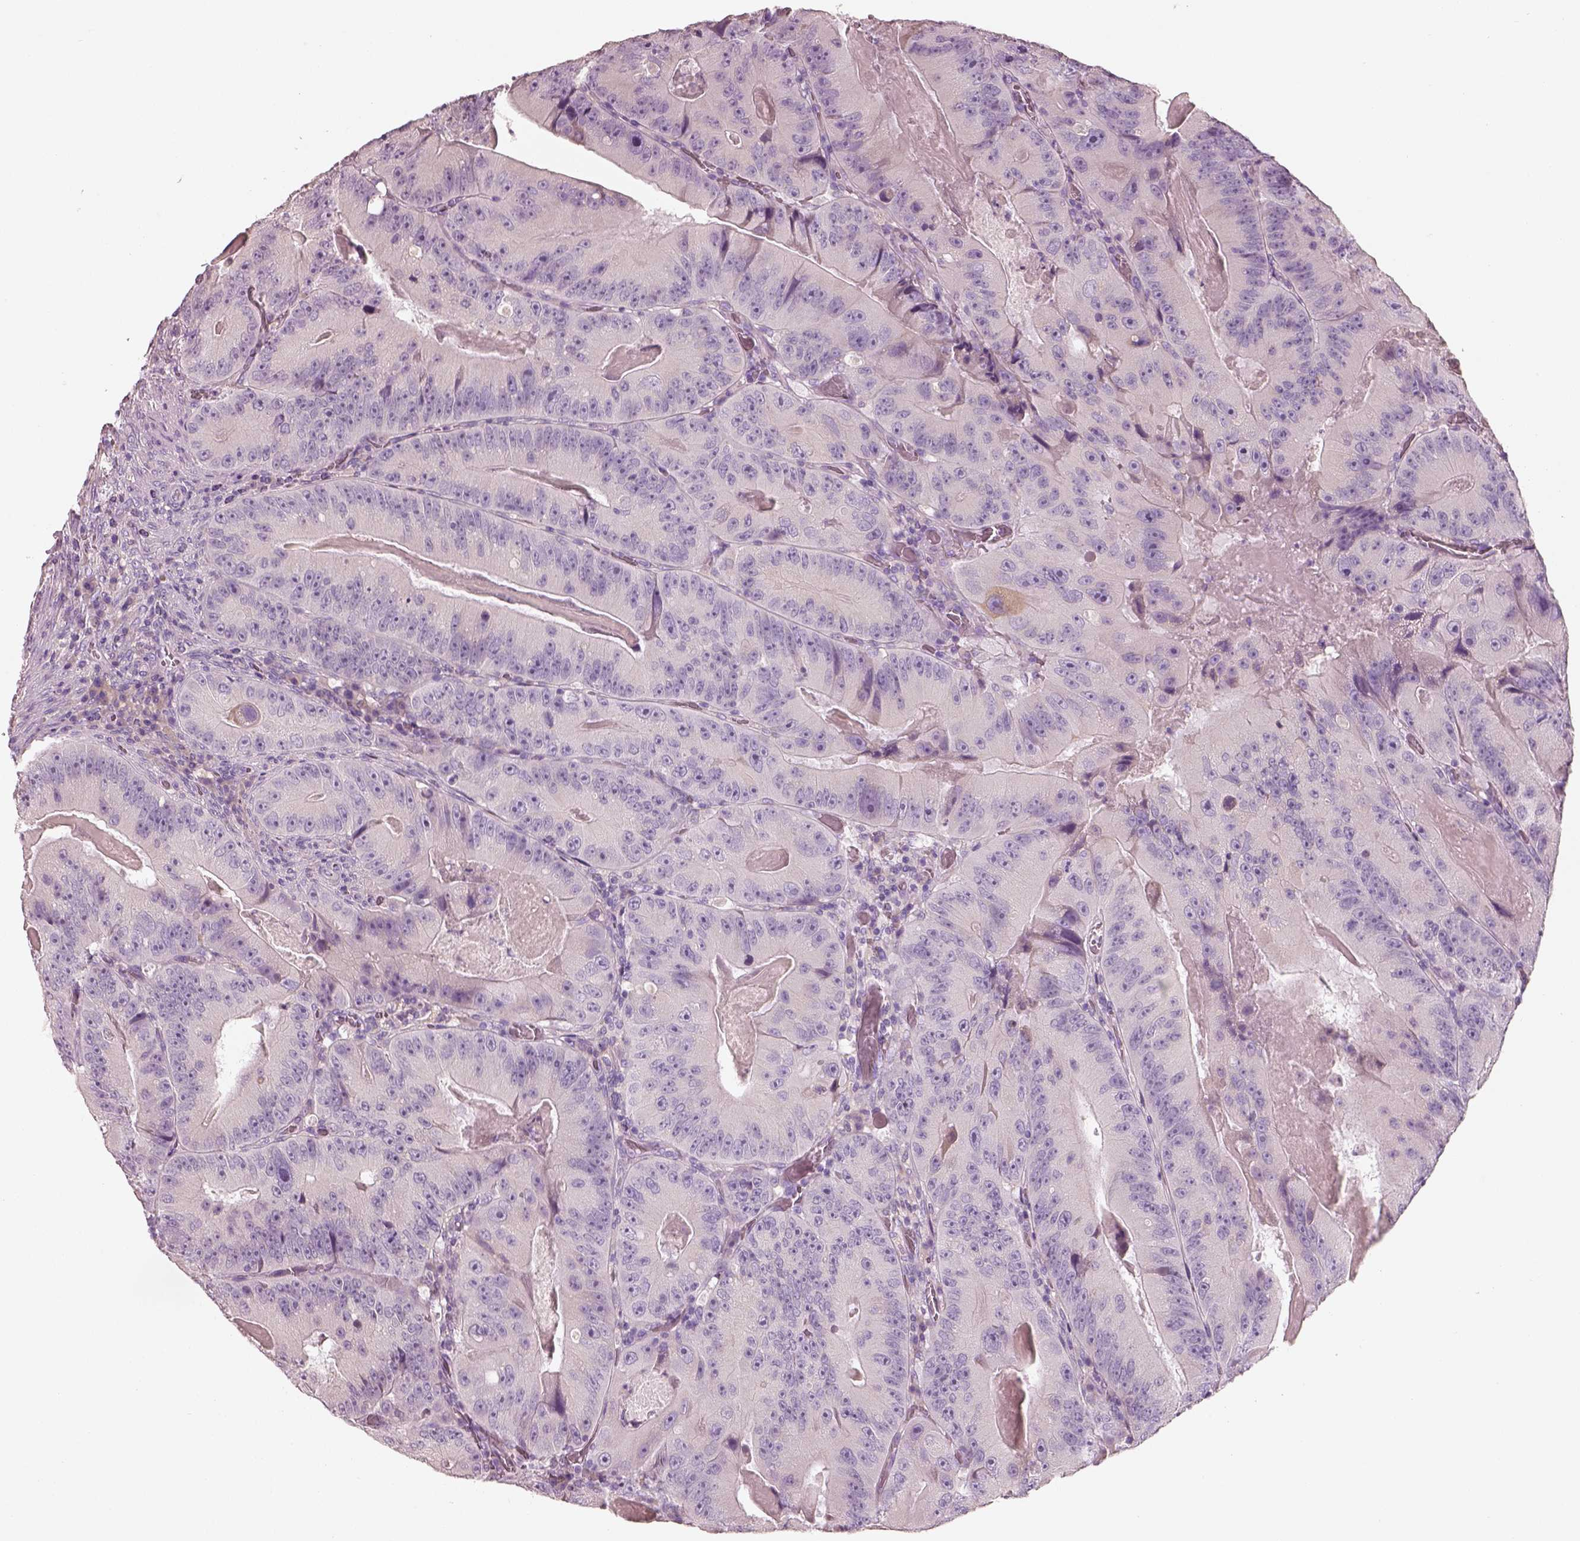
{"staining": {"intensity": "negative", "quantity": "none", "location": "none"}, "tissue": "colorectal cancer", "cell_type": "Tumor cells", "image_type": "cancer", "snomed": [{"axis": "morphology", "description": "Adenocarcinoma, NOS"}, {"axis": "topography", "description": "Colon"}], "caption": "Colorectal cancer was stained to show a protein in brown. There is no significant staining in tumor cells.", "gene": "PNOC", "patient": {"sex": "female", "age": 86}}